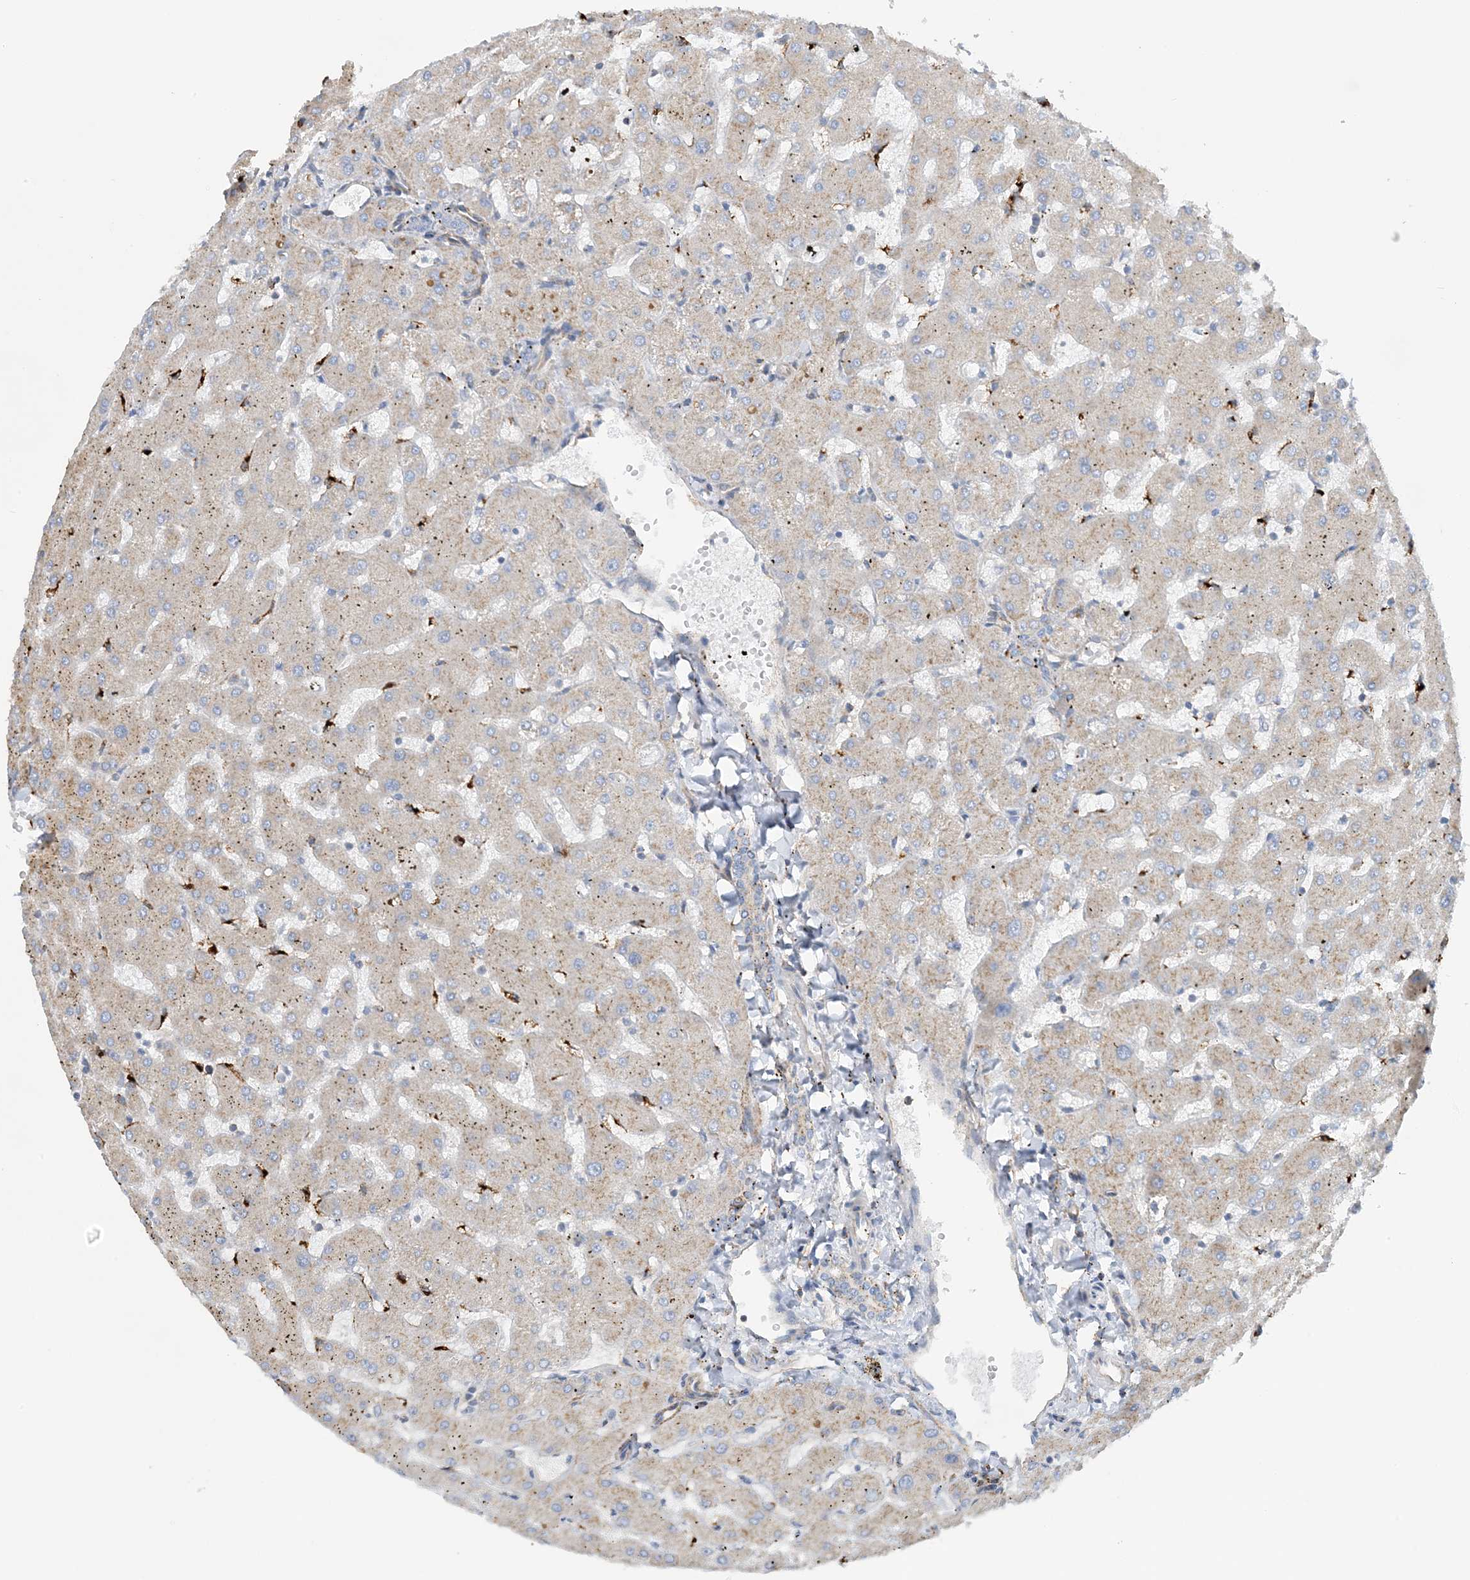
{"staining": {"intensity": "negative", "quantity": "none", "location": "none"}, "tissue": "liver", "cell_type": "Cholangiocytes", "image_type": "normal", "snomed": [{"axis": "morphology", "description": "Normal tissue, NOS"}, {"axis": "topography", "description": "Liver"}], "caption": "Immunohistochemical staining of normal liver exhibits no significant staining in cholangiocytes.", "gene": "CALHM5", "patient": {"sex": "female", "age": 63}}